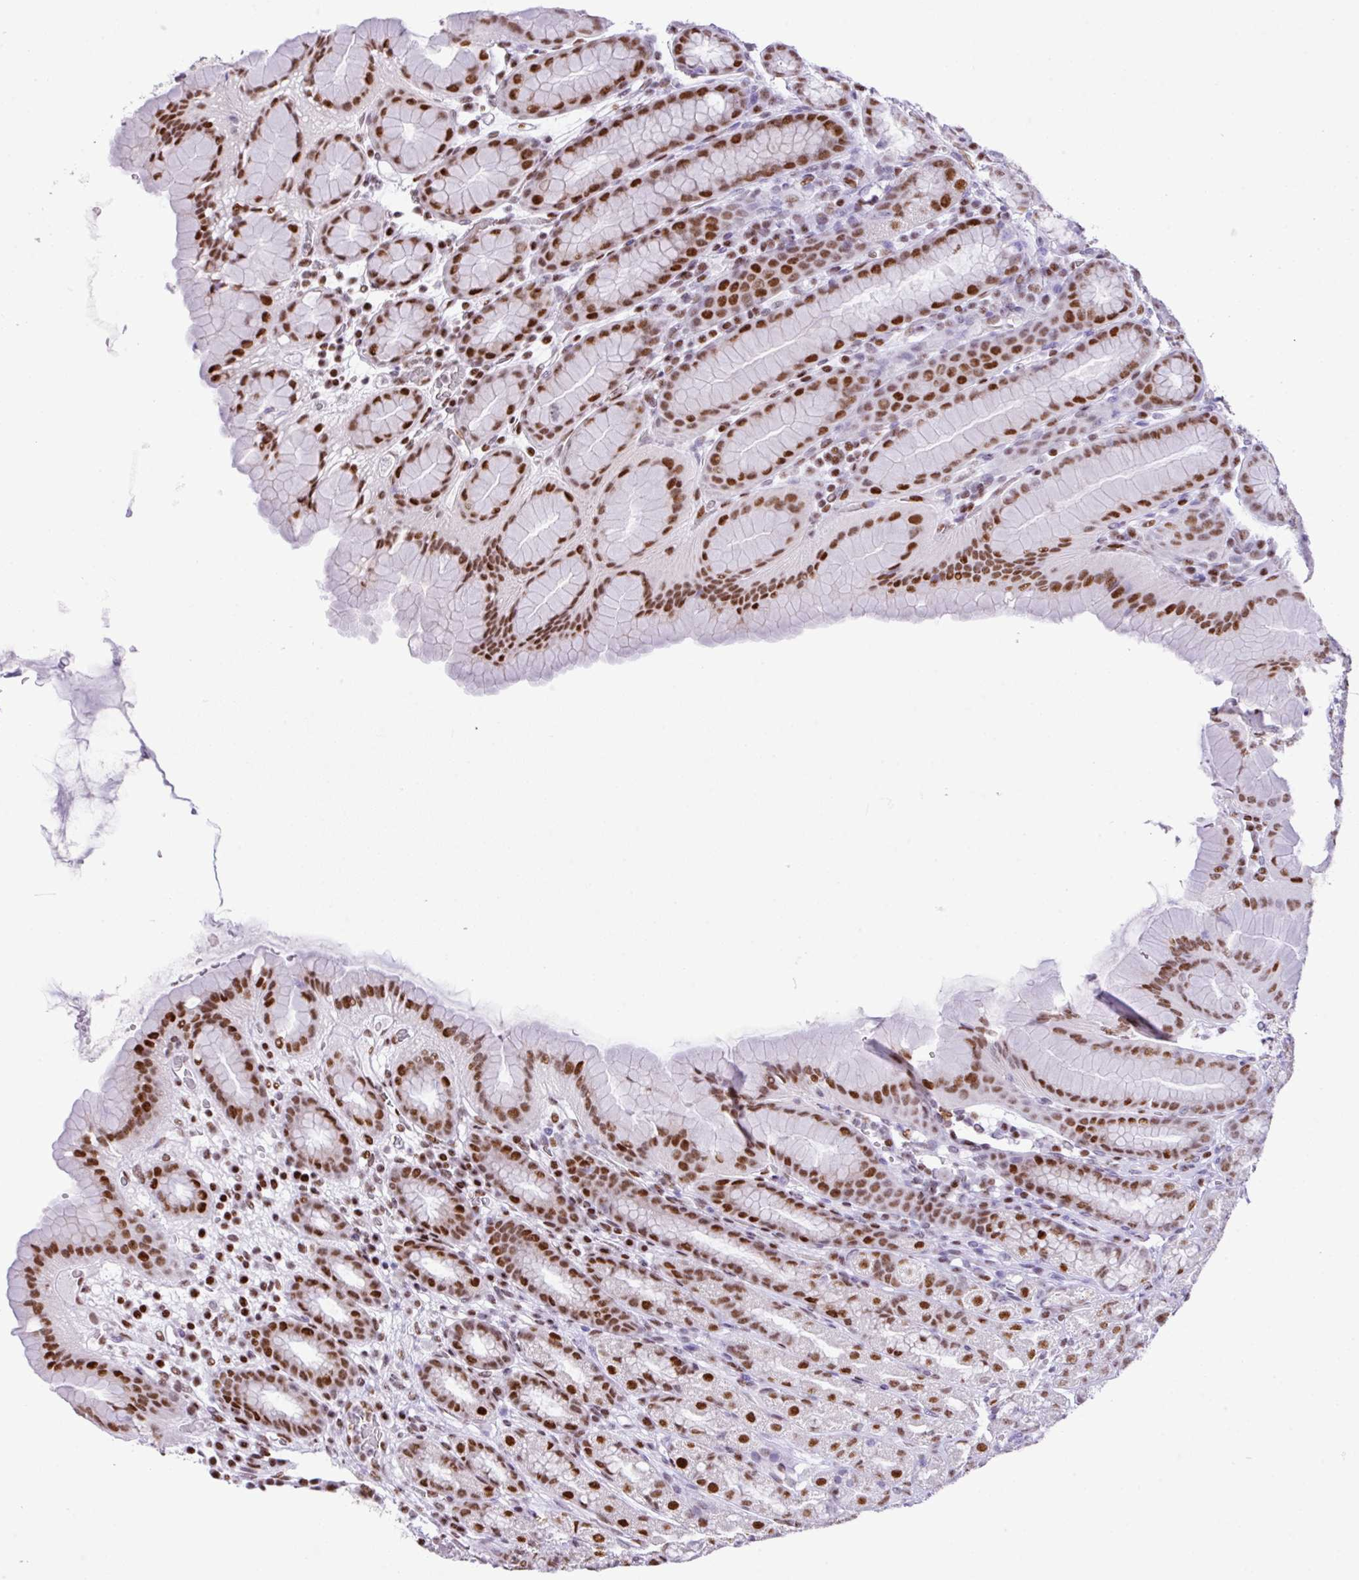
{"staining": {"intensity": "moderate", "quantity": "25%-75%", "location": "nuclear"}, "tissue": "stomach", "cell_type": "Glandular cells", "image_type": "normal", "snomed": [{"axis": "morphology", "description": "Normal tissue, NOS"}, {"axis": "topography", "description": "Stomach, upper"}, {"axis": "topography", "description": "Stomach"}], "caption": "The histopathology image shows staining of benign stomach, revealing moderate nuclear protein positivity (brown color) within glandular cells. Using DAB (brown) and hematoxylin (blue) stains, captured at high magnification using brightfield microscopy.", "gene": "RARG", "patient": {"sex": "male", "age": 68}}